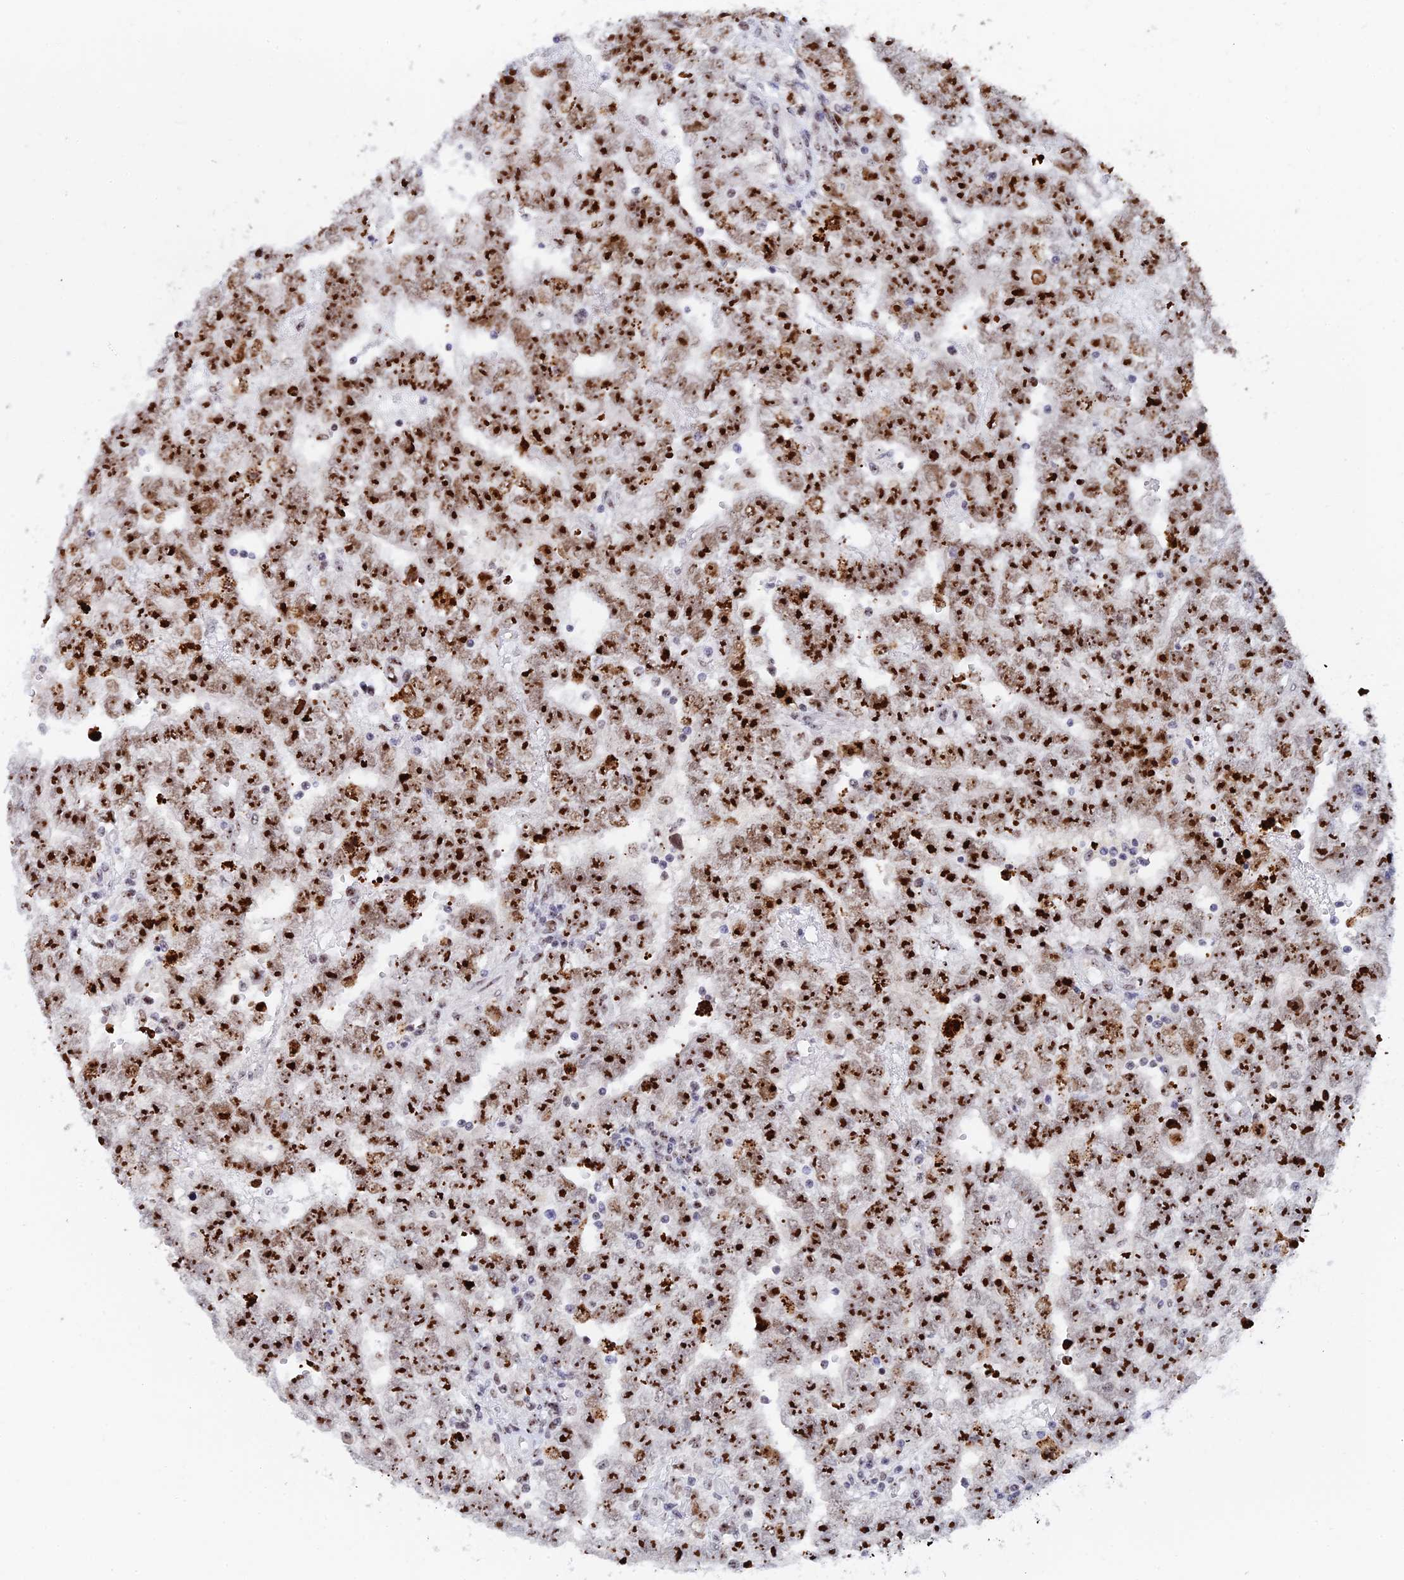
{"staining": {"intensity": "strong", "quantity": ">75%", "location": "nuclear"}, "tissue": "testis cancer", "cell_type": "Tumor cells", "image_type": "cancer", "snomed": [{"axis": "morphology", "description": "Carcinoma, Embryonal, NOS"}, {"axis": "topography", "description": "Testis"}], "caption": "Immunohistochemical staining of human testis embryonal carcinoma displays high levels of strong nuclear protein expression in approximately >75% of tumor cells. Using DAB (brown) and hematoxylin (blue) stains, captured at high magnification using brightfield microscopy.", "gene": "RSL1D1", "patient": {"sex": "male", "age": 25}}